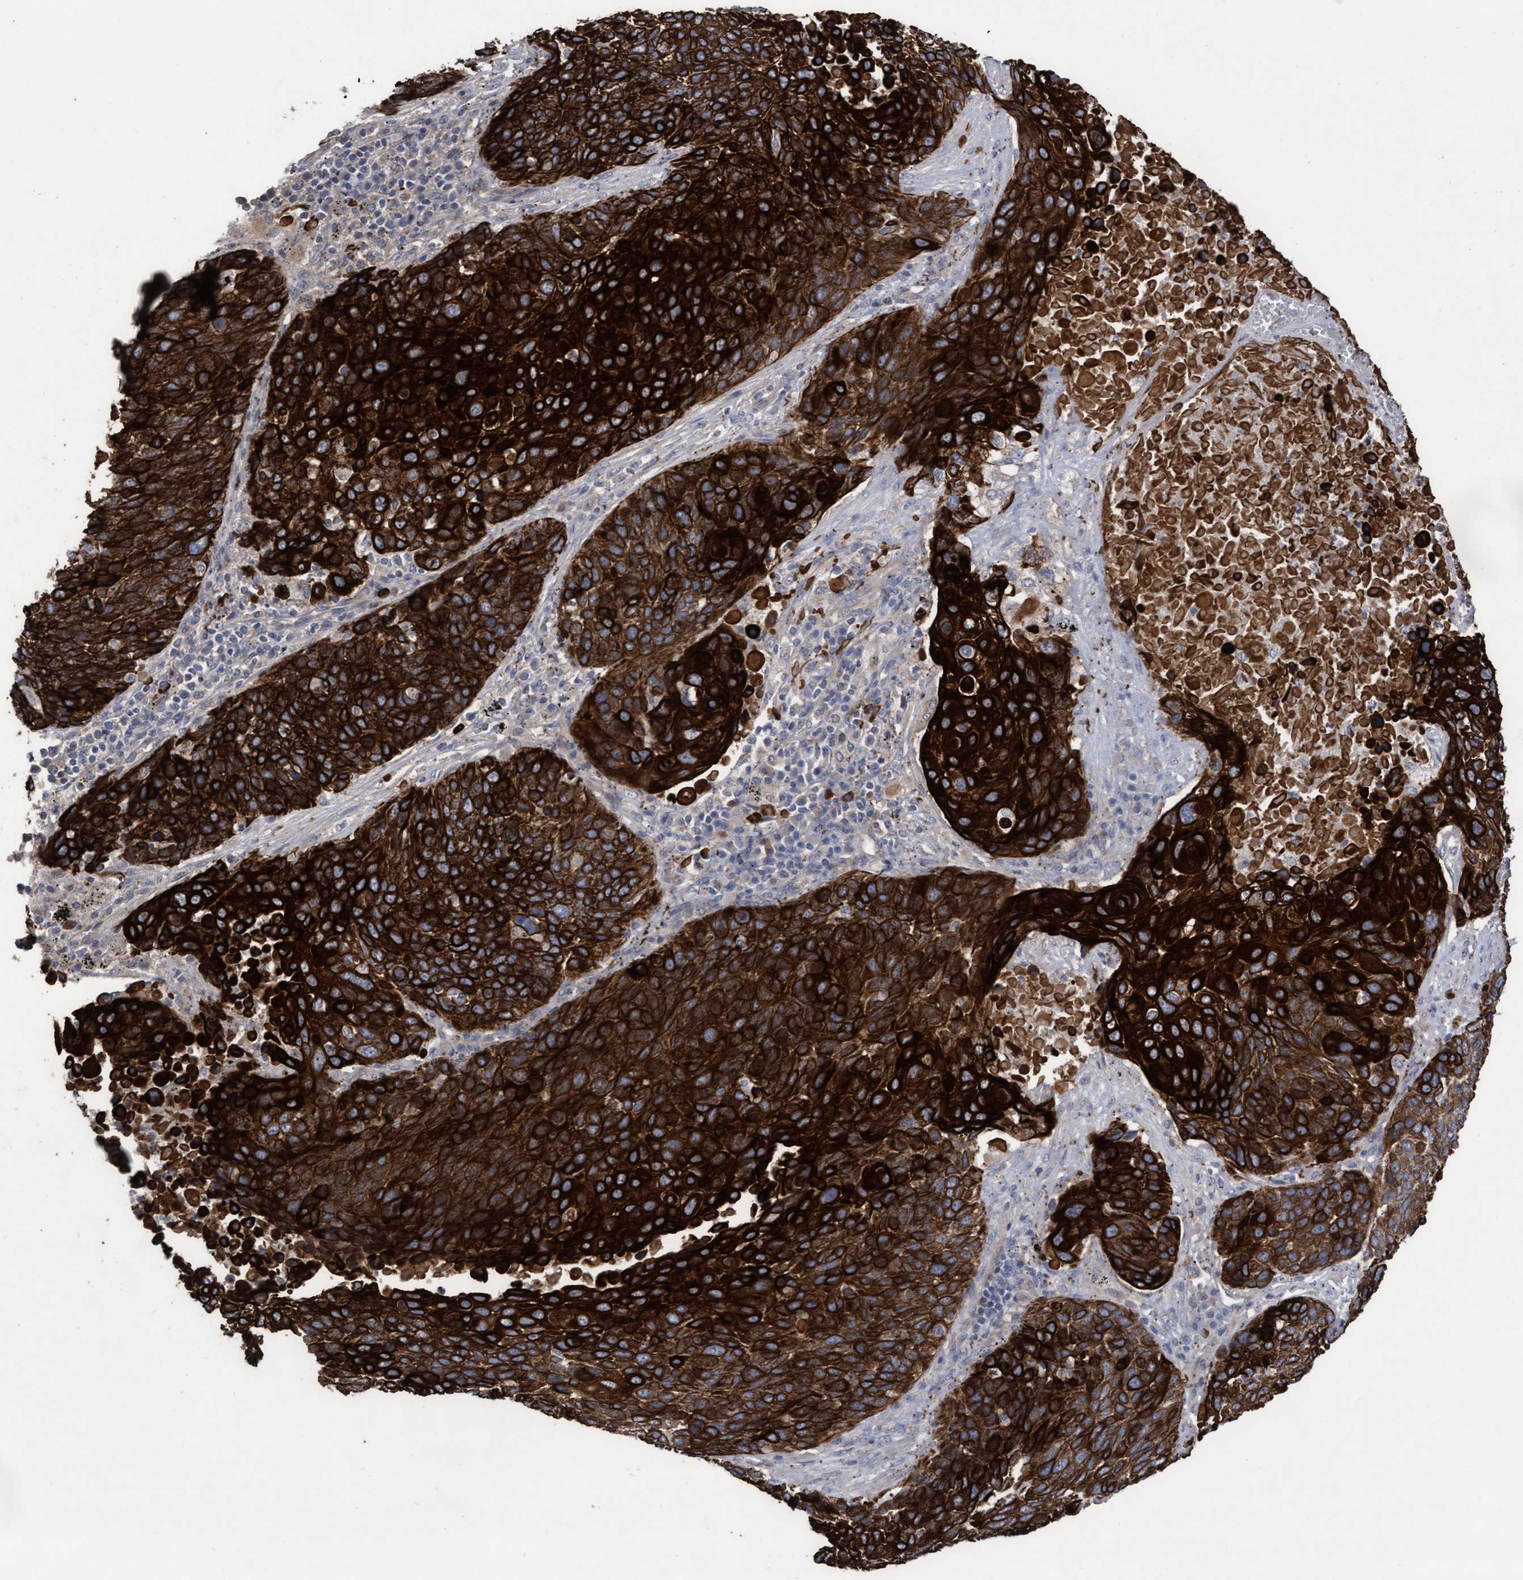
{"staining": {"intensity": "strong", "quantity": ">75%", "location": "cytoplasmic/membranous"}, "tissue": "lung cancer", "cell_type": "Tumor cells", "image_type": "cancer", "snomed": [{"axis": "morphology", "description": "Squamous cell carcinoma, NOS"}, {"axis": "topography", "description": "Lung"}], "caption": "DAB (3,3'-diaminobenzidine) immunohistochemical staining of lung squamous cell carcinoma reveals strong cytoplasmic/membranous protein expression in approximately >75% of tumor cells. (DAB (3,3'-diaminobenzidine) = brown stain, brightfield microscopy at high magnification).", "gene": "KRT24", "patient": {"sex": "male", "age": 66}}